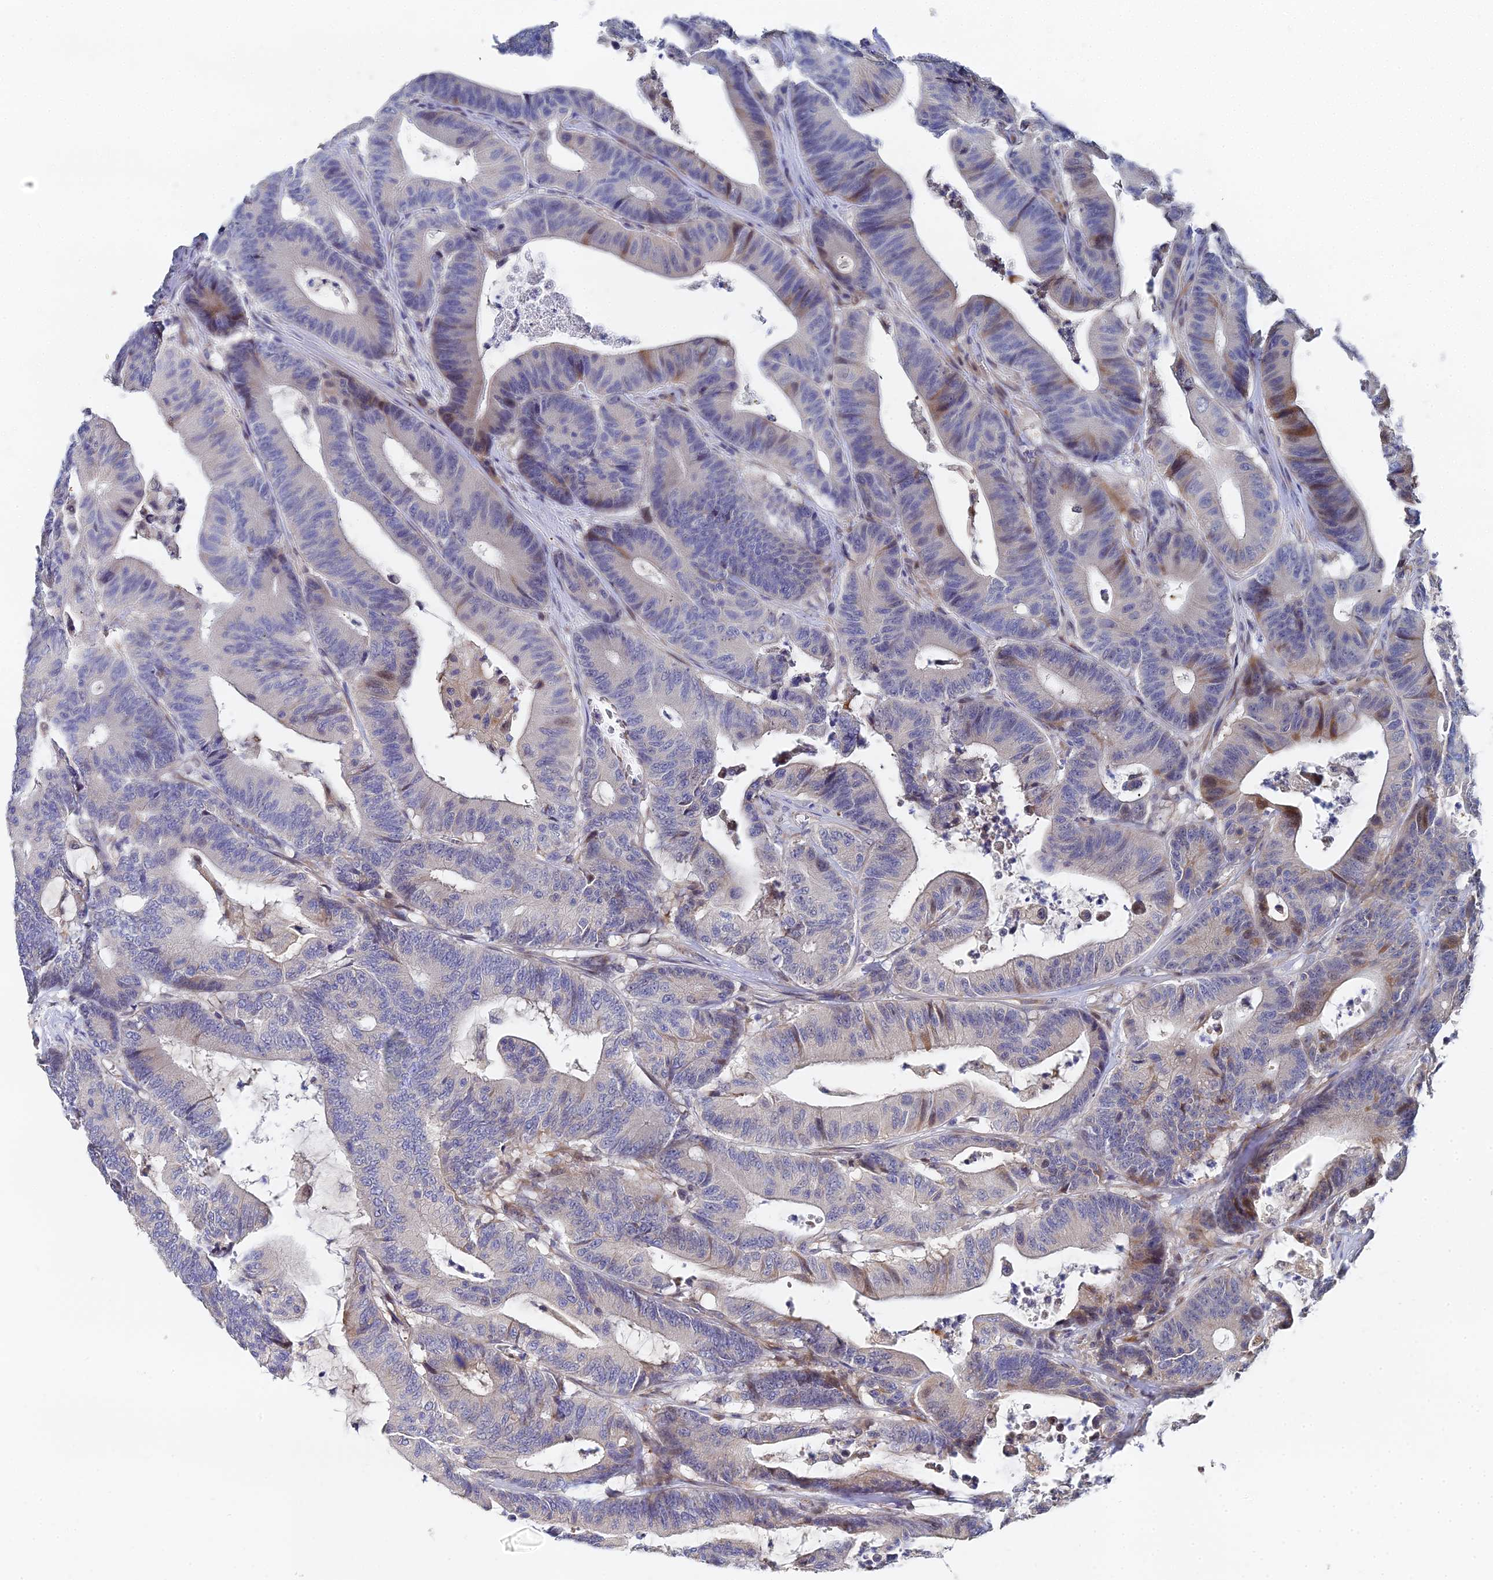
{"staining": {"intensity": "moderate", "quantity": "<25%", "location": "cytoplasmic/membranous"}, "tissue": "colorectal cancer", "cell_type": "Tumor cells", "image_type": "cancer", "snomed": [{"axis": "morphology", "description": "Adenocarcinoma, NOS"}, {"axis": "topography", "description": "Colon"}], "caption": "Colorectal adenocarcinoma was stained to show a protein in brown. There is low levels of moderate cytoplasmic/membranous expression in about <25% of tumor cells.", "gene": "ENSG00000268674", "patient": {"sex": "female", "age": 84}}